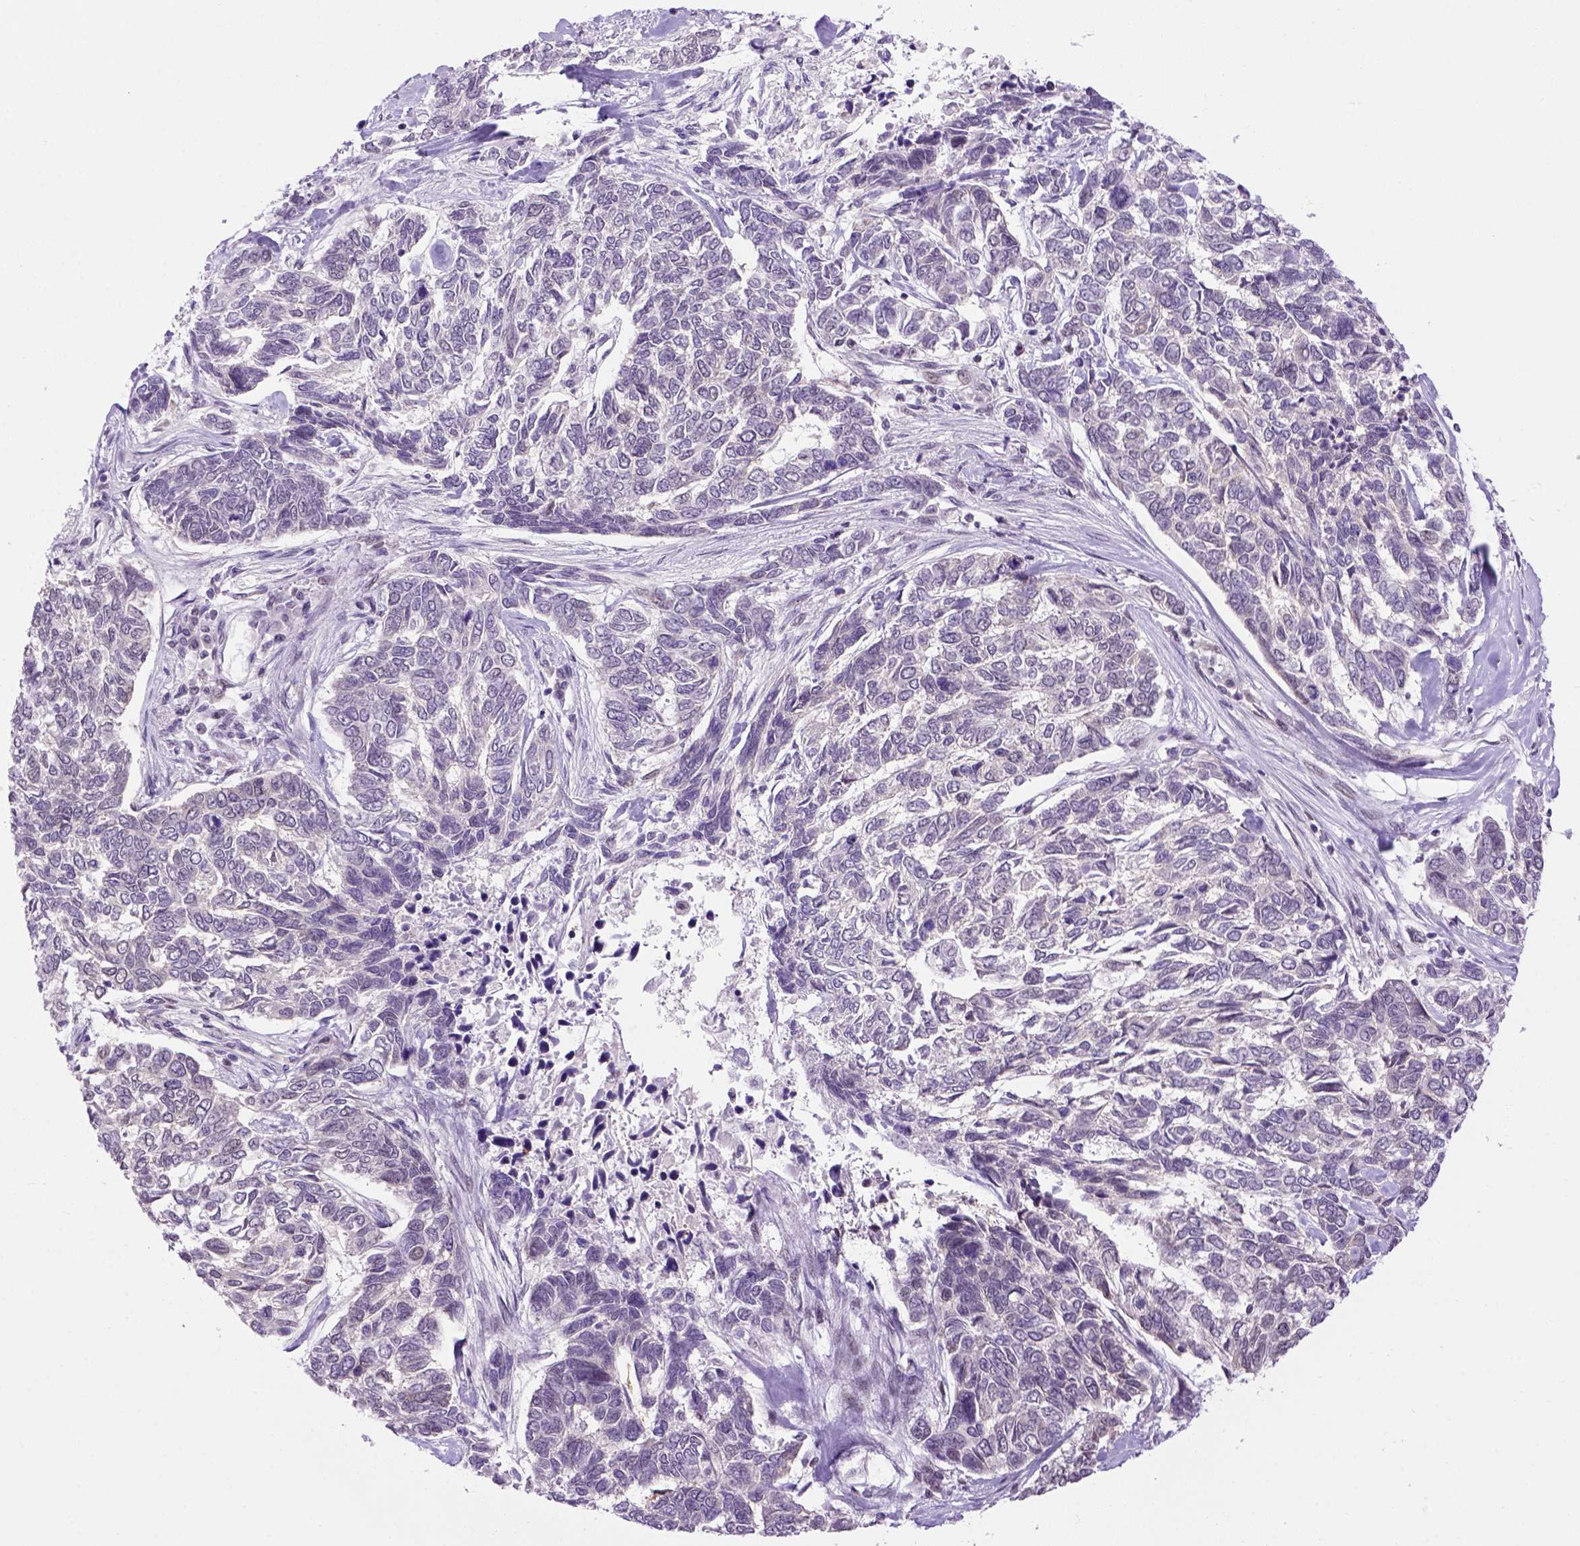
{"staining": {"intensity": "negative", "quantity": "none", "location": "none"}, "tissue": "skin cancer", "cell_type": "Tumor cells", "image_type": "cancer", "snomed": [{"axis": "morphology", "description": "Basal cell carcinoma"}, {"axis": "topography", "description": "Skin"}], "caption": "Immunohistochemical staining of skin basal cell carcinoma demonstrates no significant expression in tumor cells.", "gene": "TBPL1", "patient": {"sex": "female", "age": 65}}